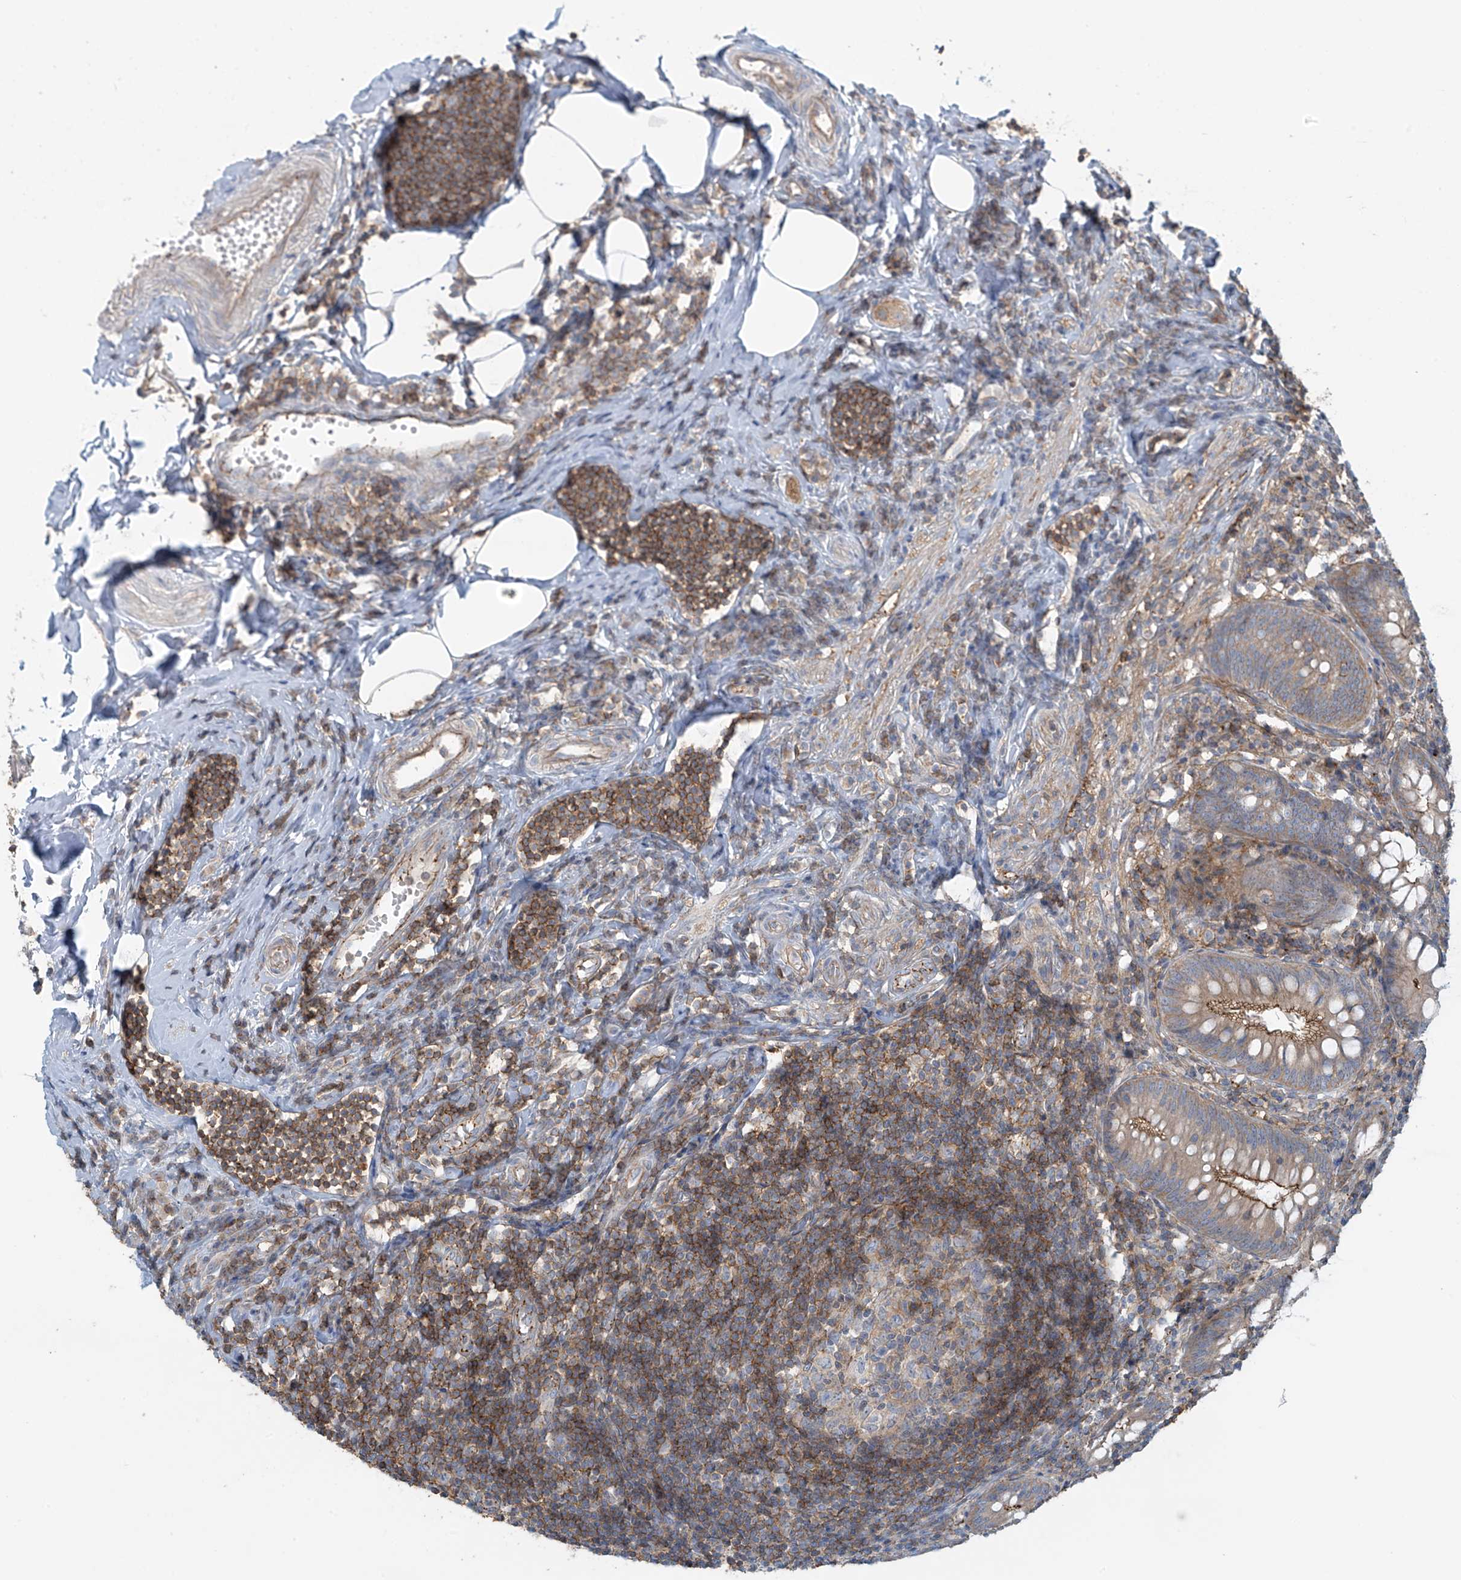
{"staining": {"intensity": "moderate", "quantity": ">75%", "location": "cytoplasmic/membranous"}, "tissue": "appendix", "cell_type": "Glandular cells", "image_type": "normal", "snomed": [{"axis": "morphology", "description": "Normal tissue, NOS"}, {"axis": "topography", "description": "Appendix"}], "caption": "A micrograph of appendix stained for a protein shows moderate cytoplasmic/membranous brown staining in glandular cells. The protein is stained brown, and the nuclei are stained in blue (DAB (3,3'-diaminobenzidine) IHC with brightfield microscopy, high magnification).", "gene": "SLC9A2", "patient": {"sex": "female", "age": 54}}